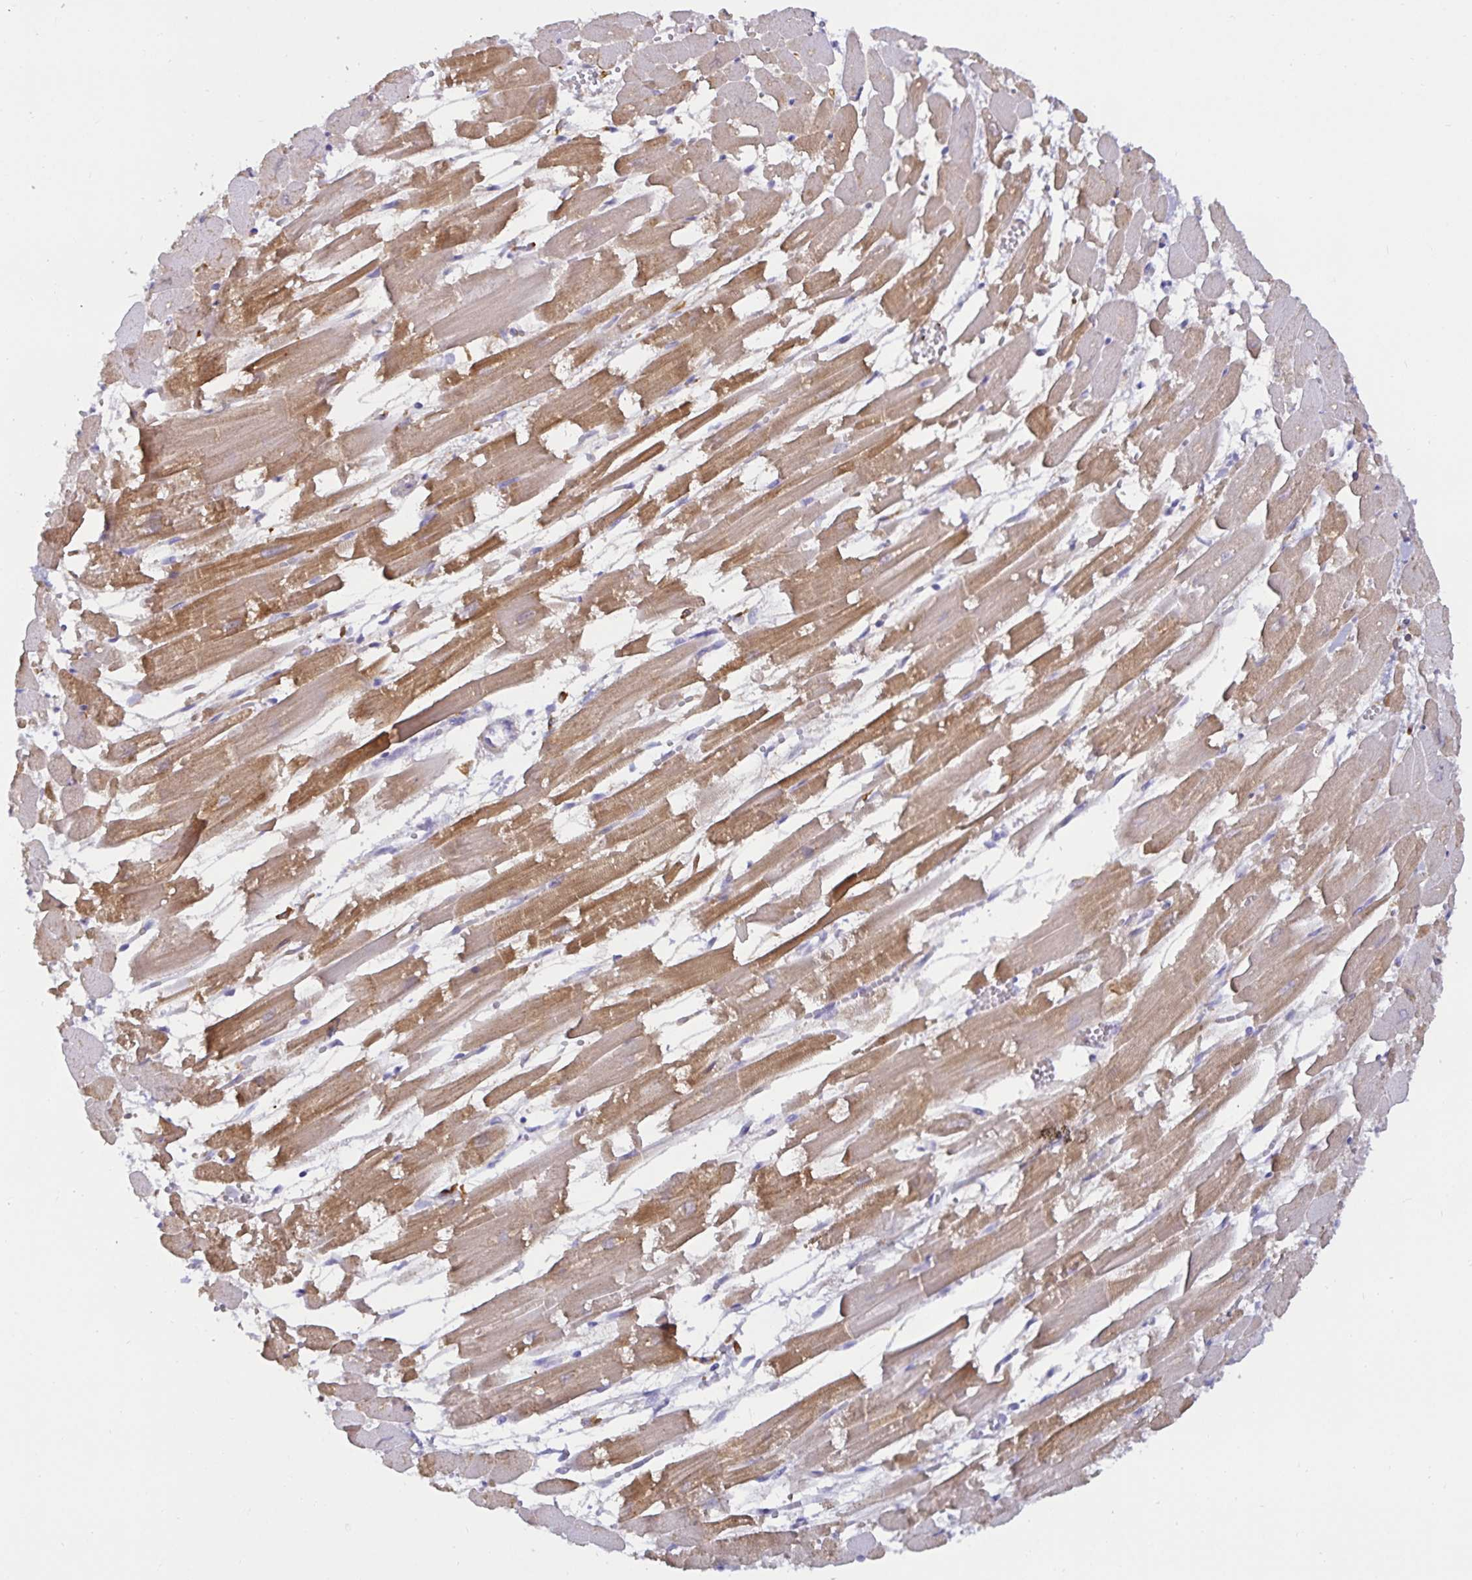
{"staining": {"intensity": "moderate", "quantity": ">75%", "location": "cytoplasmic/membranous"}, "tissue": "heart muscle", "cell_type": "Cardiomyocytes", "image_type": "normal", "snomed": [{"axis": "morphology", "description": "Normal tissue, NOS"}, {"axis": "topography", "description": "Heart"}], "caption": "DAB immunohistochemical staining of benign human heart muscle exhibits moderate cytoplasmic/membranous protein positivity in about >75% of cardiomyocytes. (DAB = brown stain, brightfield microscopy at high magnification).", "gene": "MON2", "patient": {"sex": "female", "age": 52}}